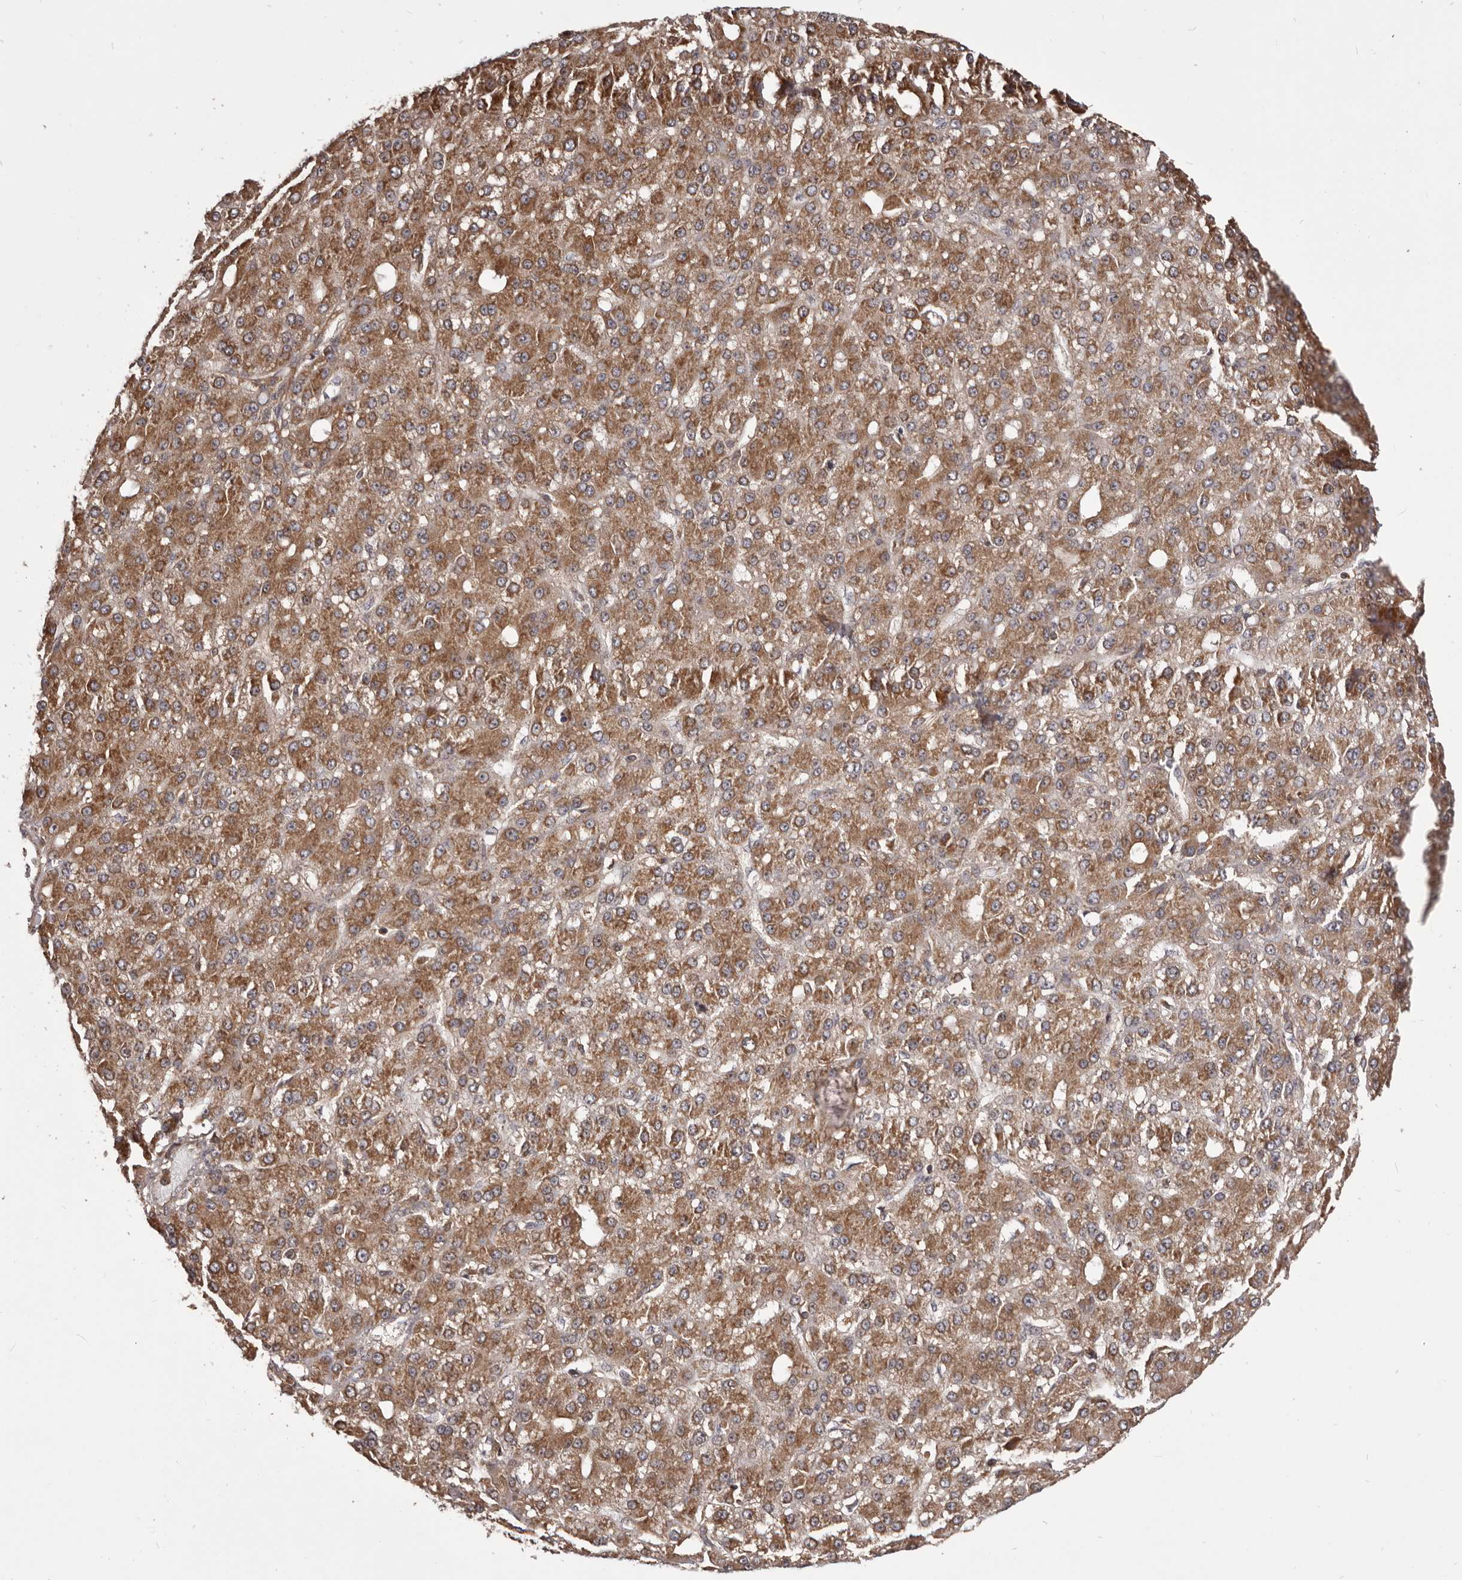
{"staining": {"intensity": "moderate", "quantity": ">75%", "location": "cytoplasmic/membranous"}, "tissue": "liver cancer", "cell_type": "Tumor cells", "image_type": "cancer", "snomed": [{"axis": "morphology", "description": "Carcinoma, Hepatocellular, NOS"}, {"axis": "topography", "description": "Liver"}], "caption": "DAB (3,3'-diaminobenzidine) immunohistochemical staining of human liver cancer exhibits moderate cytoplasmic/membranous protein expression in about >75% of tumor cells.", "gene": "HBS1L", "patient": {"sex": "male", "age": 67}}